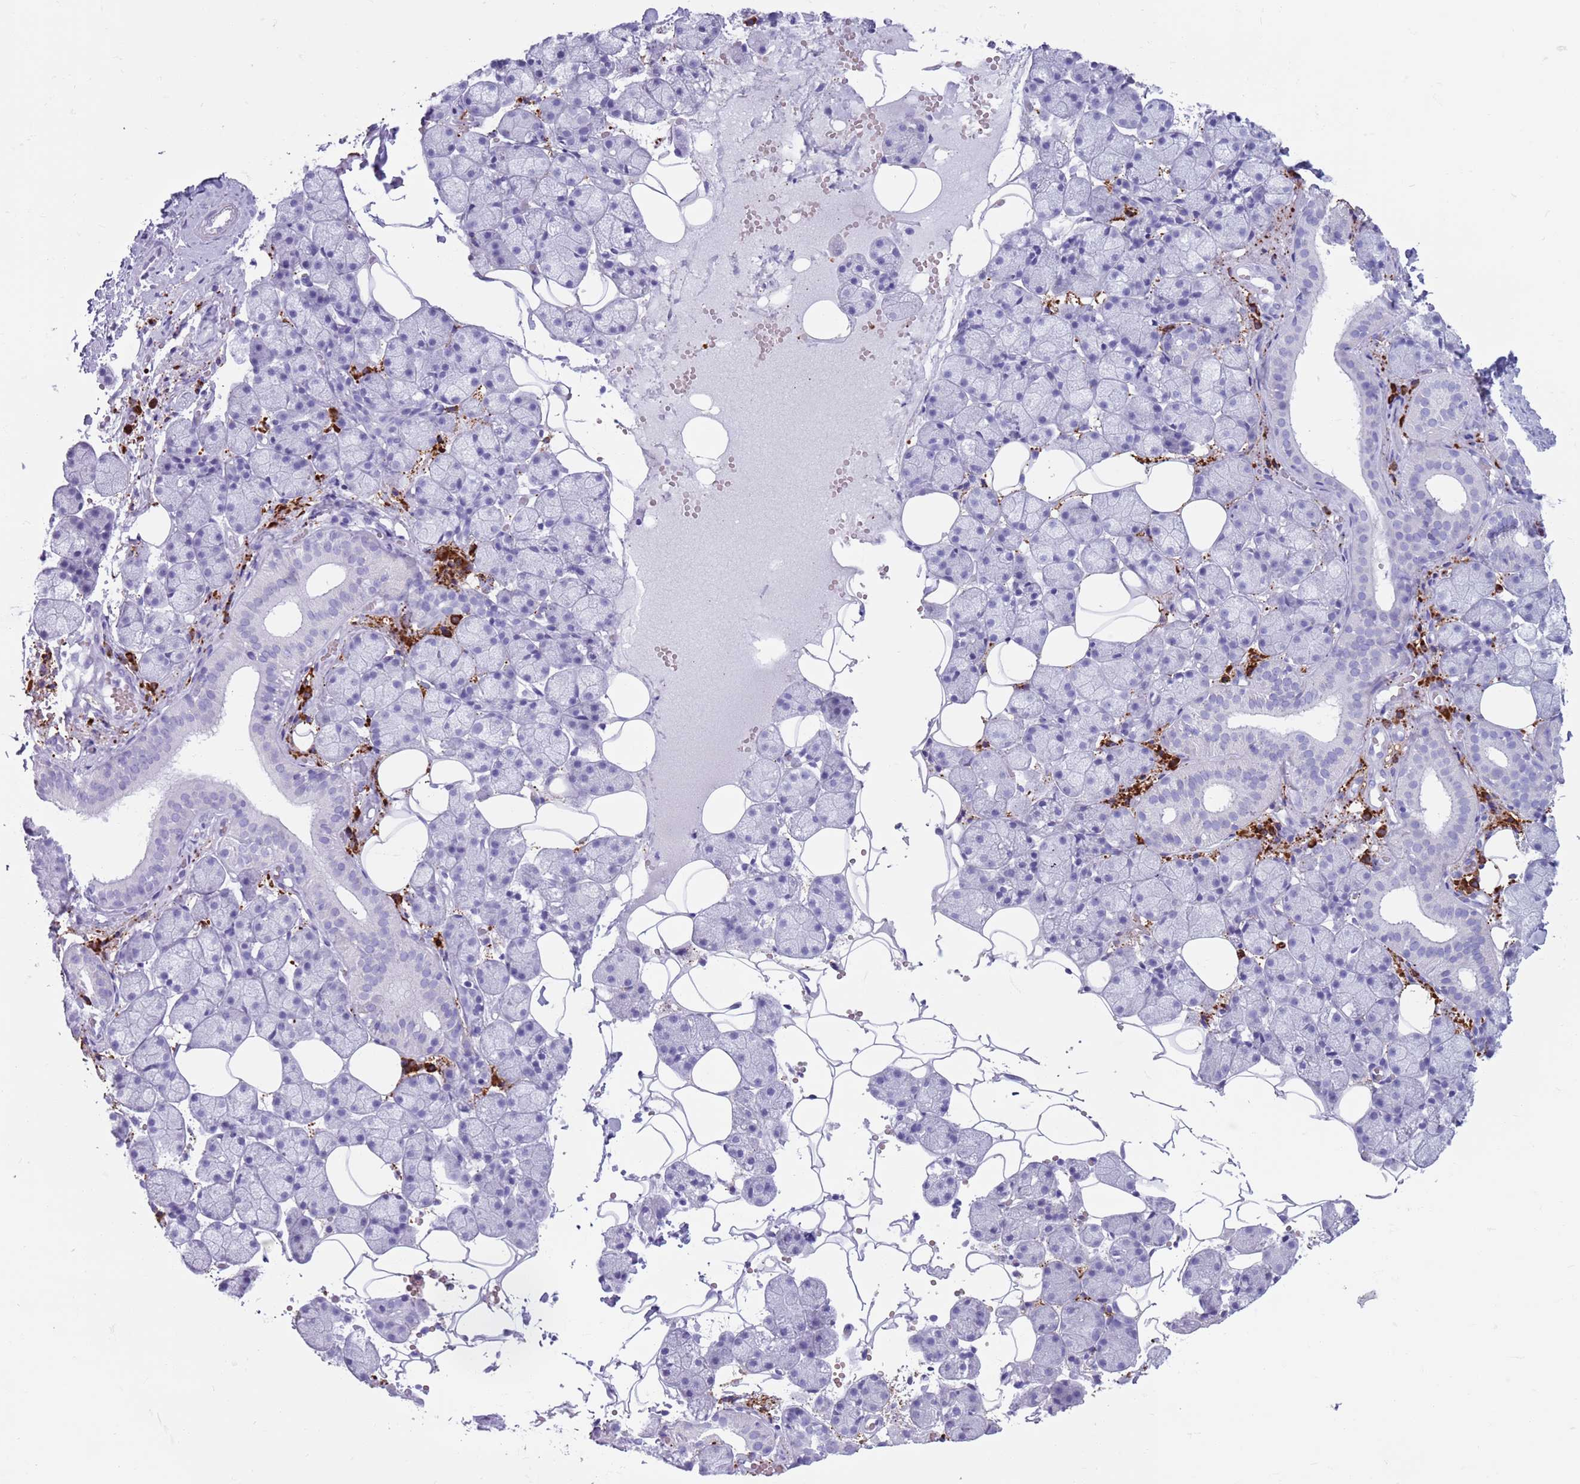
{"staining": {"intensity": "negative", "quantity": "none", "location": "none"}, "tissue": "salivary gland", "cell_type": "Glandular cells", "image_type": "normal", "snomed": [{"axis": "morphology", "description": "Normal tissue, NOS"}, {"axis": "topography", "description": "Salivary gland"}], "caption": "Normal salivary gland was stained to show a protein in brown. There is no significant positivity in glandular cells.", "gene": "ENSG00000263020", "patient": {"sex": "female", "age": 33}}